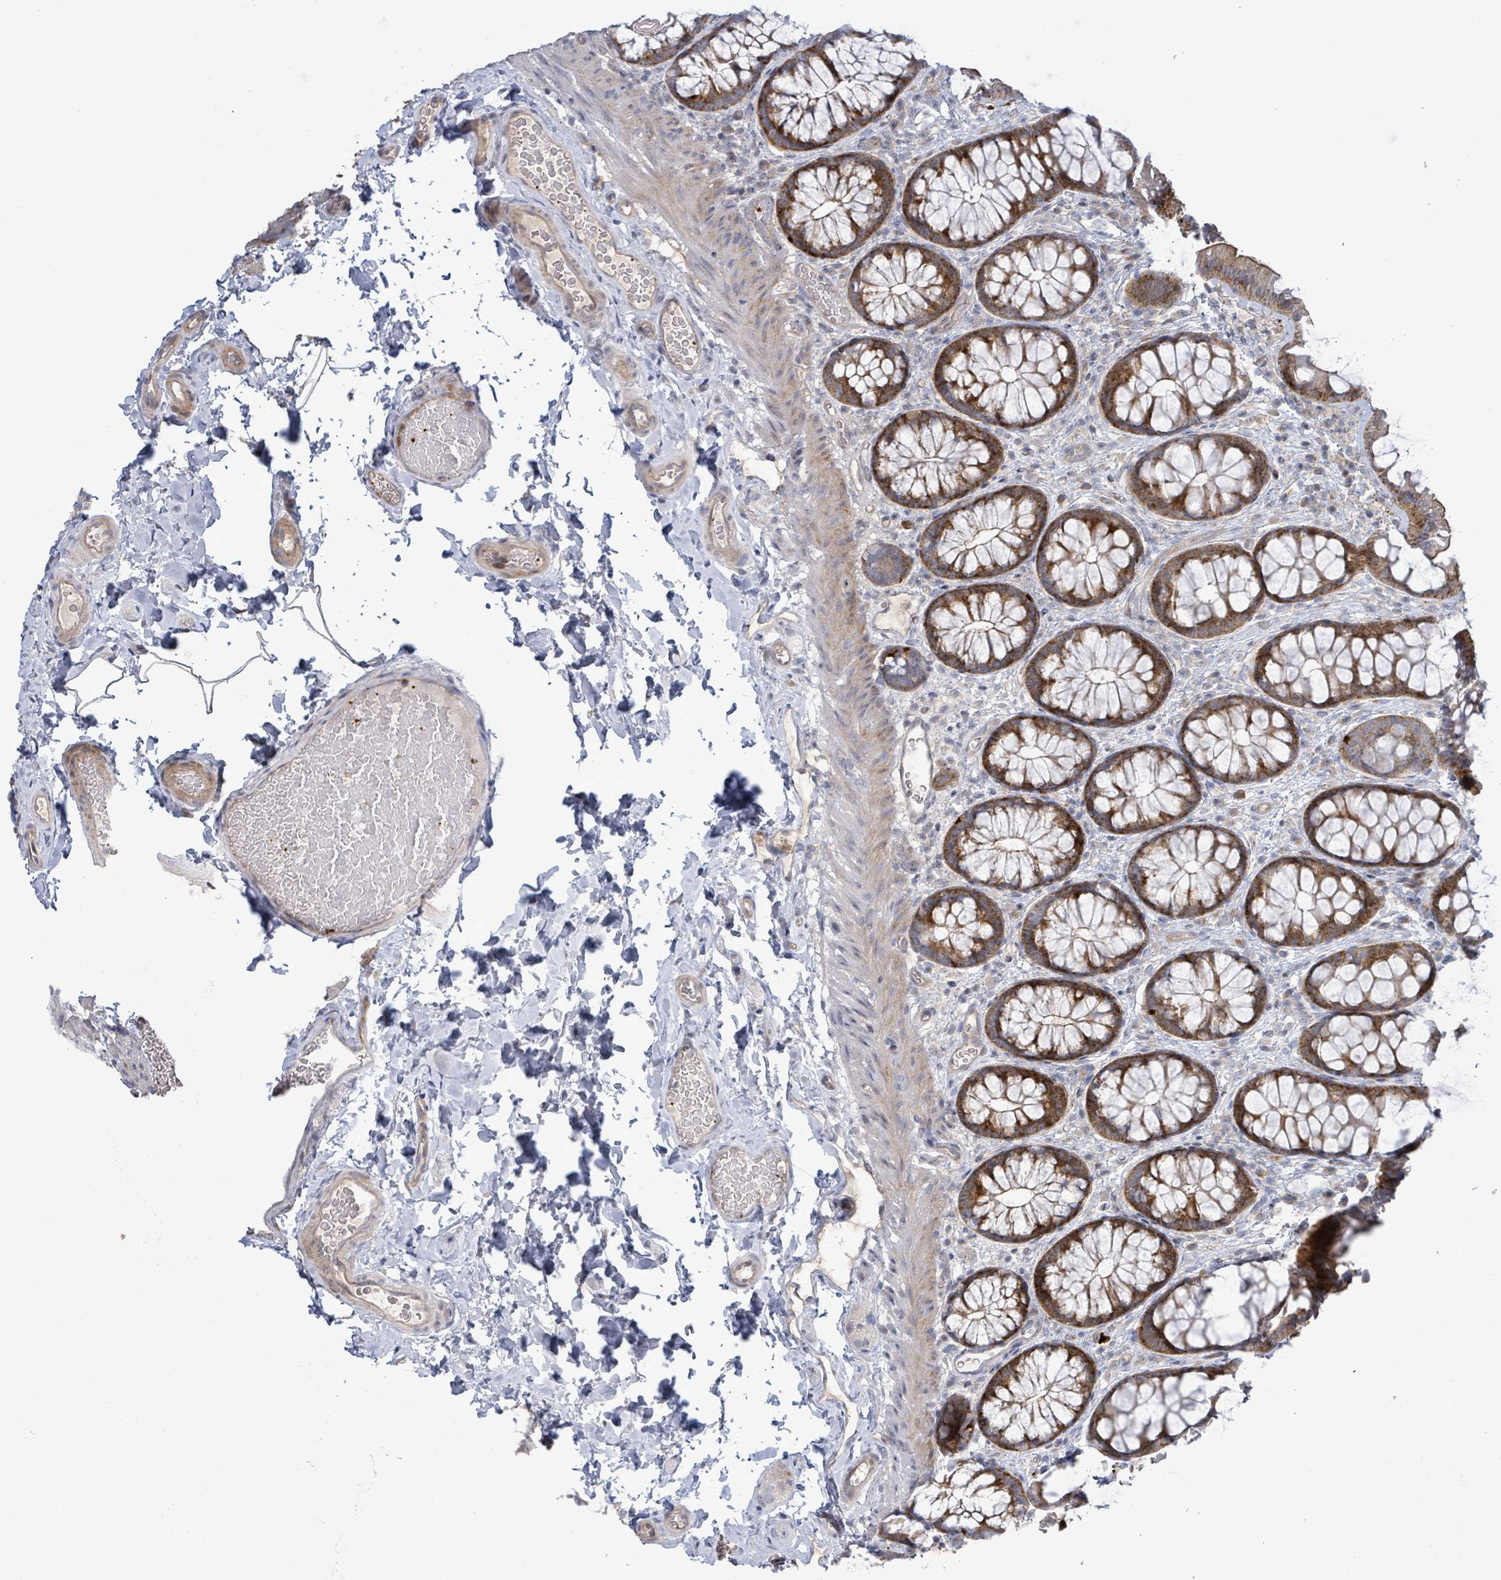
{"staining": {"intensity": "negative", "quantity": "none", "location": "none"}, "tissue": "colon", "cell_type": "Endothelial cells", "image_type": "normal", "snomed": [{"axis": "morphology", "description": "Normal tissue, NOS"}, {"axis": "topography", "description": "Colon"}], "caption": "An immunohistochemistry photomicrograph of normal colon is shown. There is no staining in endothelial cells of colon. The staining was performed using DAB to visualize the protein expression in brown, while the nuclei were stained in blue with hematoxylin (Magnification: 20x).", "gene": "LILRA4", "patient": {"sex": "male", "age": 46}}